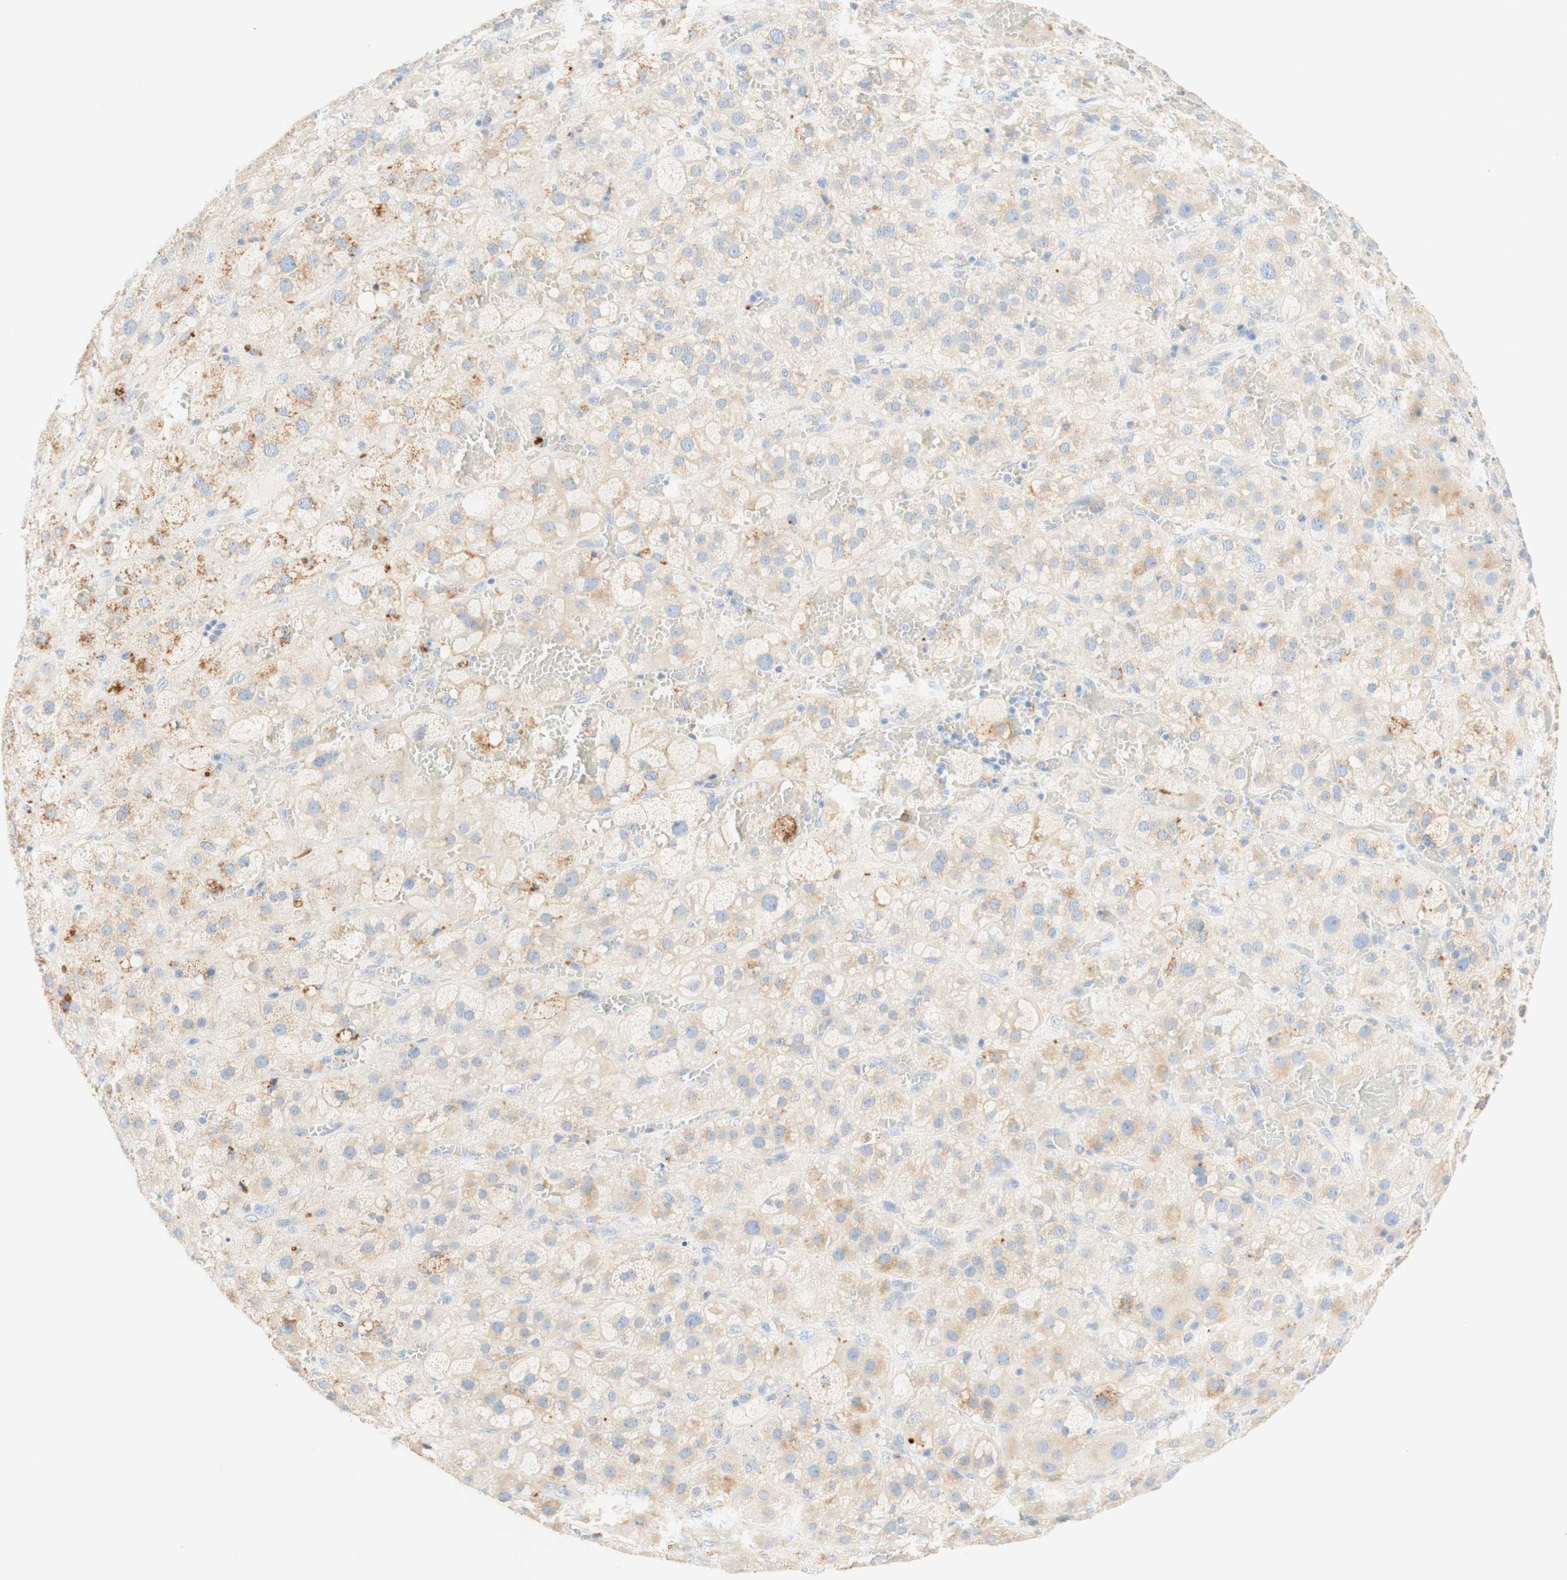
{"staining": {"intensity": "moderate", "quantity": "<25%", "location": "cytoplasmic/membranous"}, "tissue": "adrenal gland", "cell_type": "Glandular cells", "image_type": "normal", "snomed": [{"axis": "morphology", "description": "Normal tissue, NOS"}, {"axis": "topography", "description": "Adrenal gland"}], "caption": "Unremarkable adrenal gland was stained to show a protein in brown. There is low levels of moderate cytoplasmic/membranous expression in about <25% of glandular cells. The staining is performed using DAB brown chromogen to label protein expression. The nuclei are counter-stained blue using hematoxylin.", "gene": "CD63", "patient": {"sex": "female", "age": 47}}